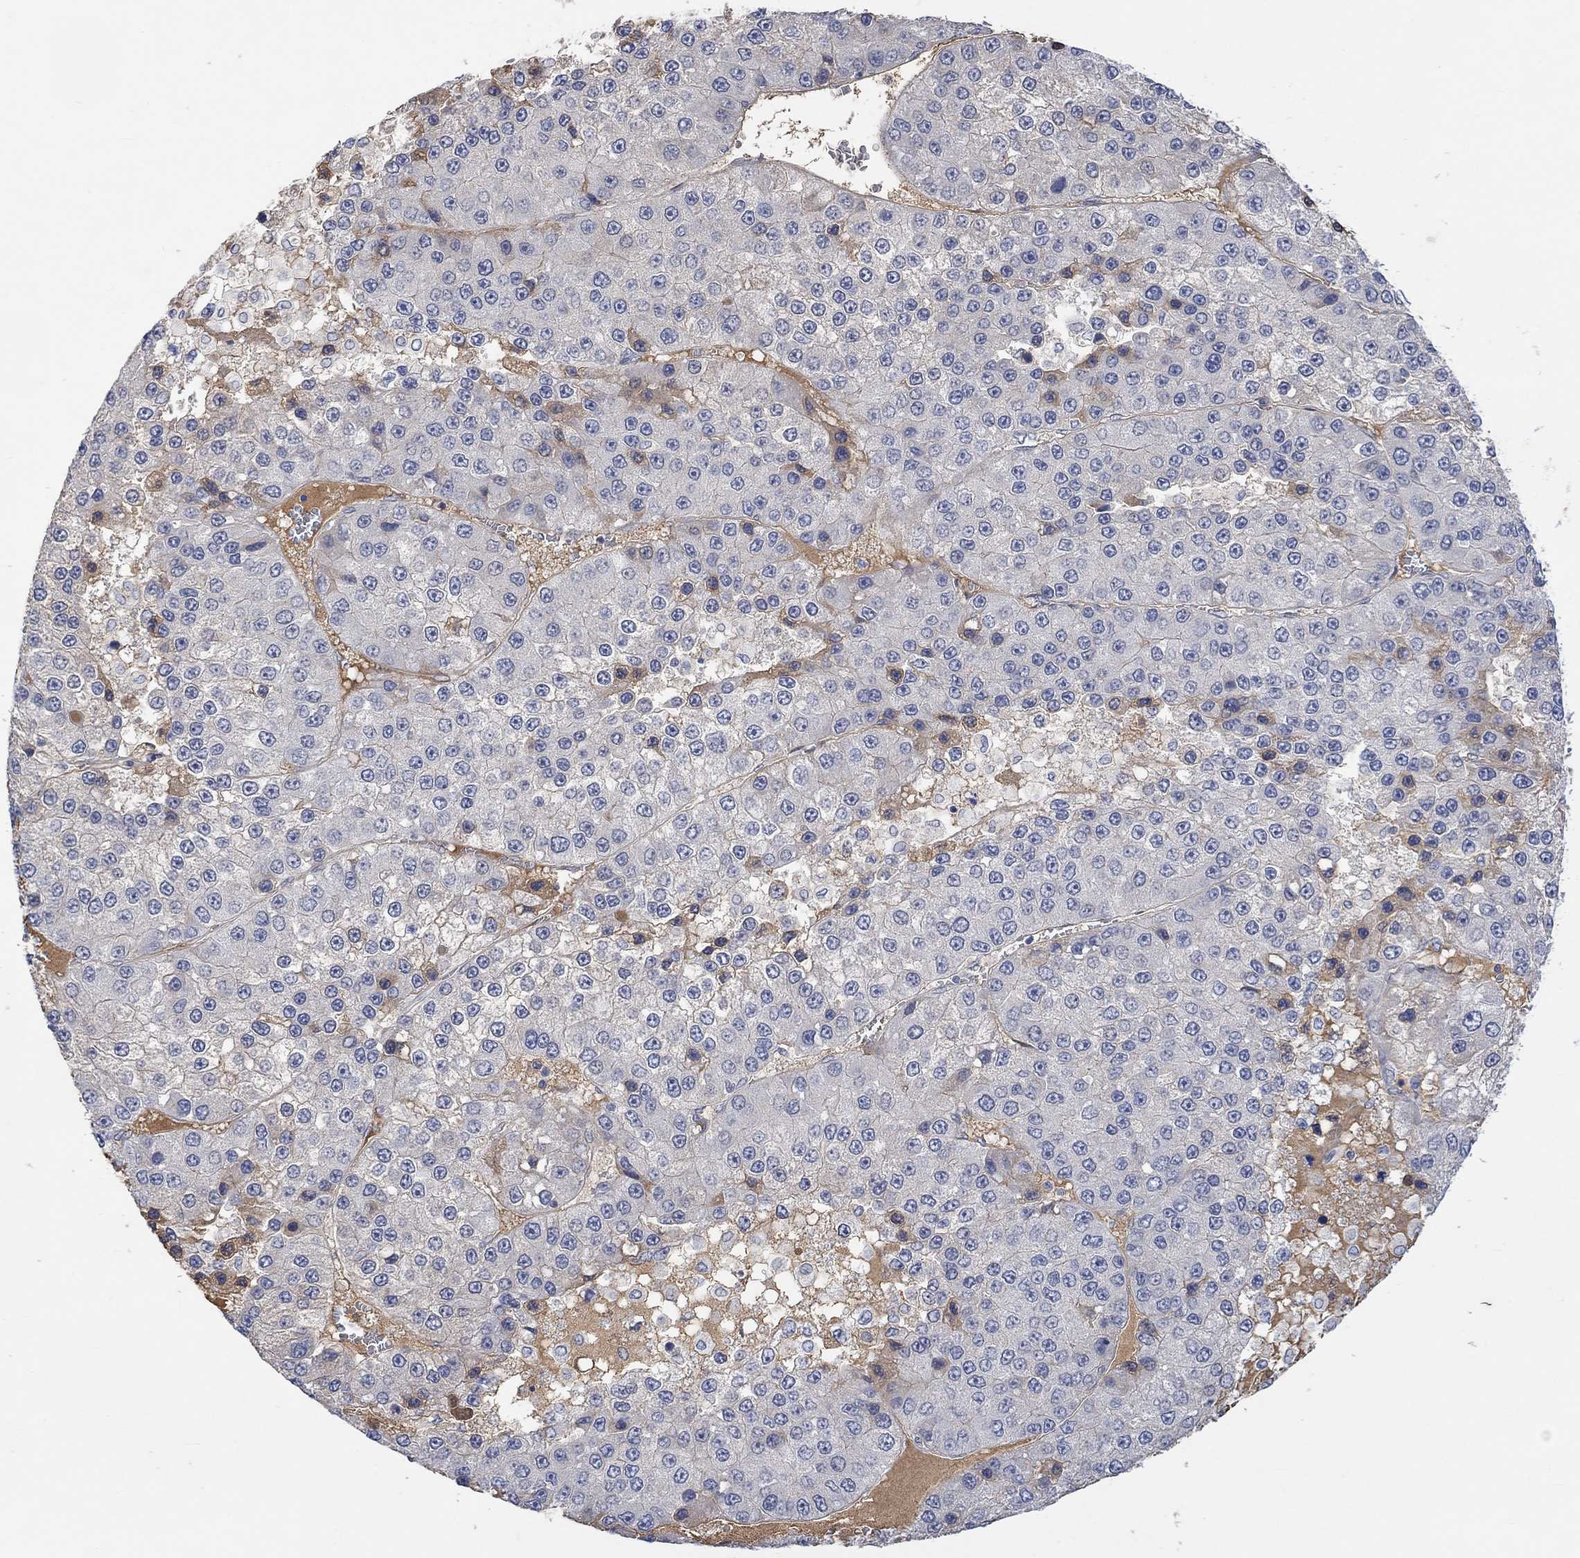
{"staining": {"intensity": "negative", "quantity": "none", "location": "none"}, "tissue": "liver cancer", "cell_type": "Tumor cells", "image_type": "cancer", "snomed": [{"axis": "morphology", "description": "Carcinoma, Hepatocellular, NOS"}, {"axis": "topography", "description": "Liver"}], "caption": "Tumor cells show no significant expression in liver cancer.", "gene": "MSTN", "patient": {"sex": "female", "age": 73}}